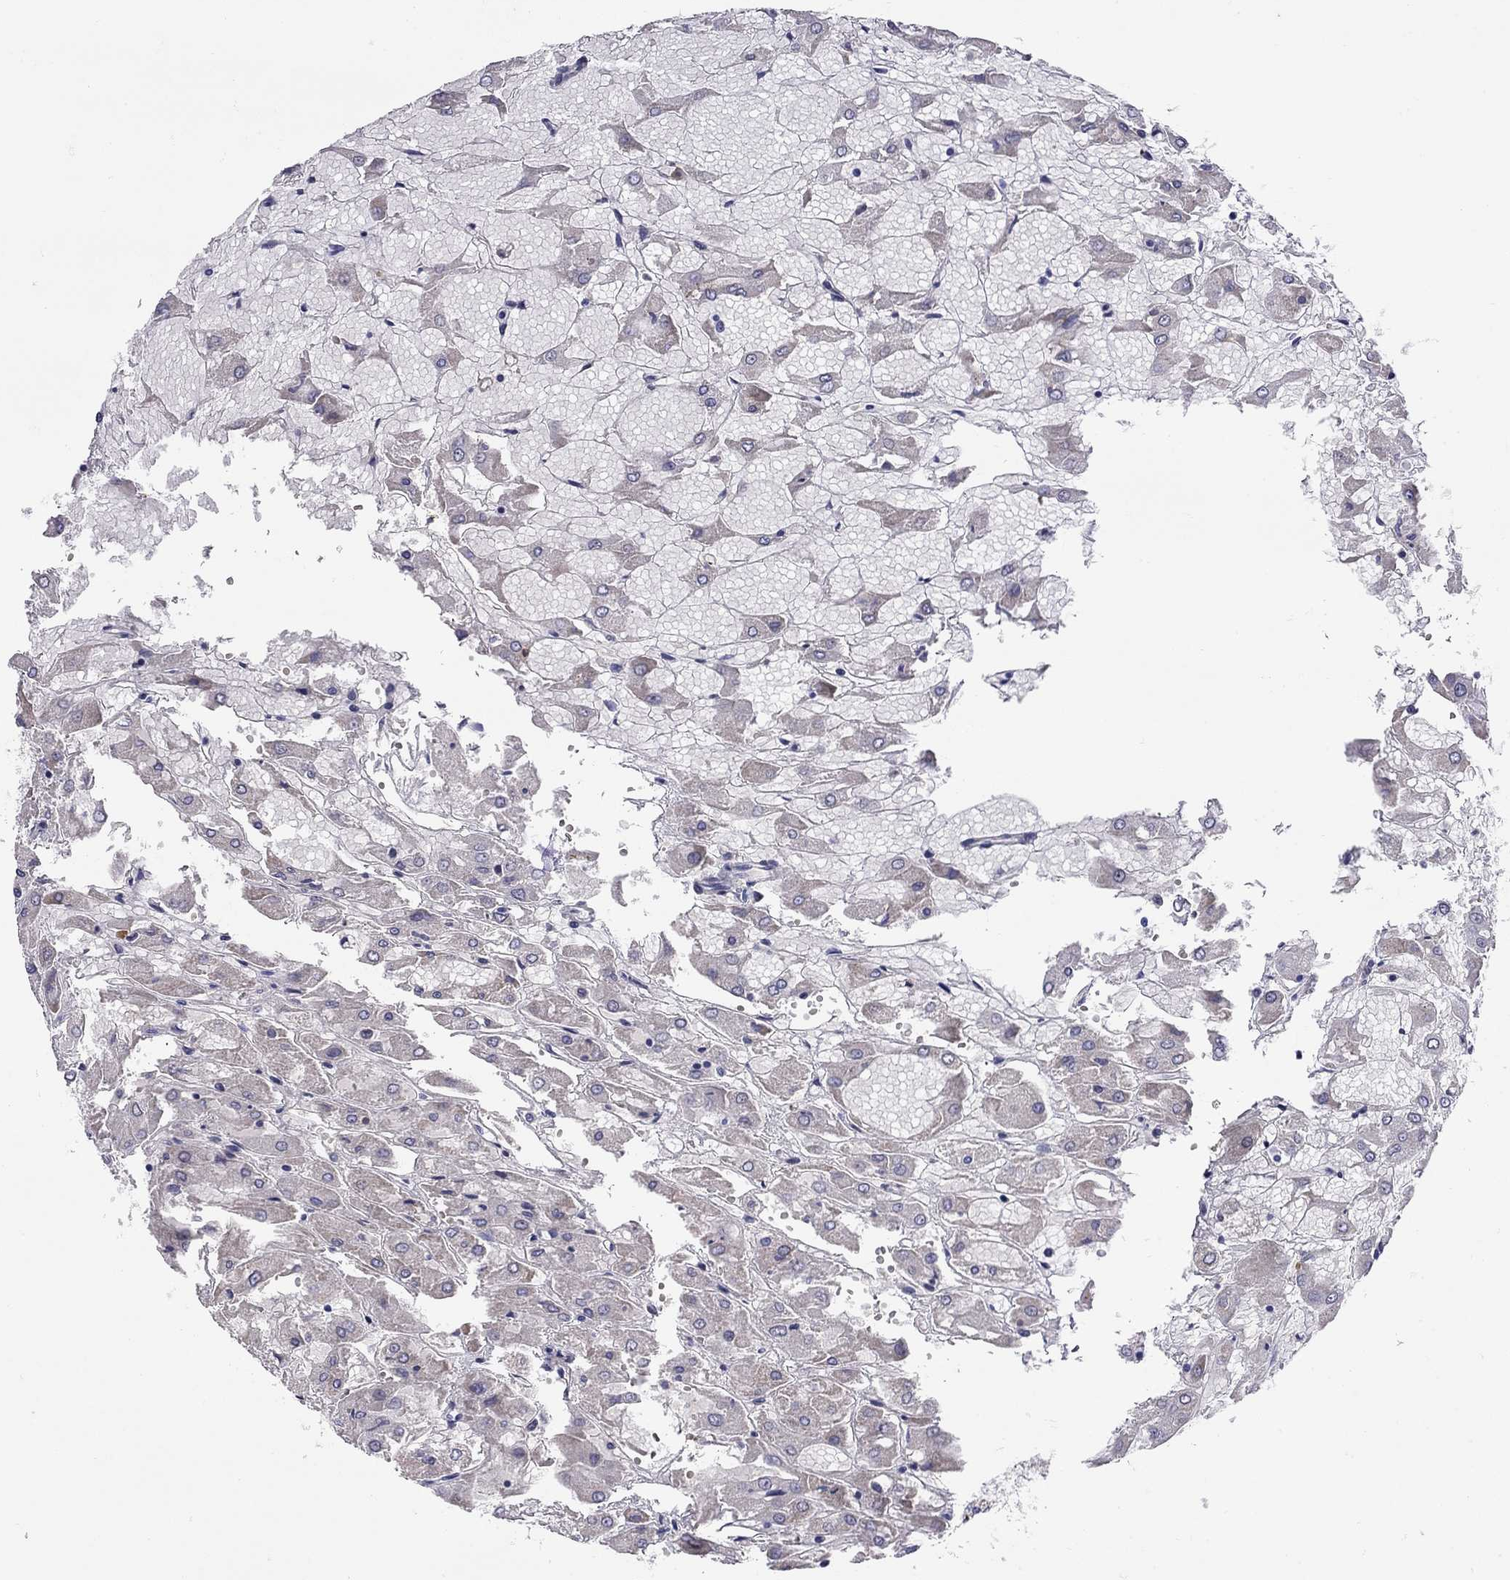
{"staining": {"intensity": "negative", "quantity": "none", "location": "none"}, "tissue": "renal cancer", "cell_type": "Tumor cells", "image_type": "cancer", "snomed": [{"axis": "morphology", "description": "Adenocarcinoma, NOS"}, {"axis": "topography", "description": "Kidney"}], "caption": "A high-resolution histopathology image shows immunohistochemistry staining of renal cancer (adenocarcinoma), which displays no significant positivity in tumor cells.", "gene": "C8orf88", "patient": {"sex": "male", "age": 72}}